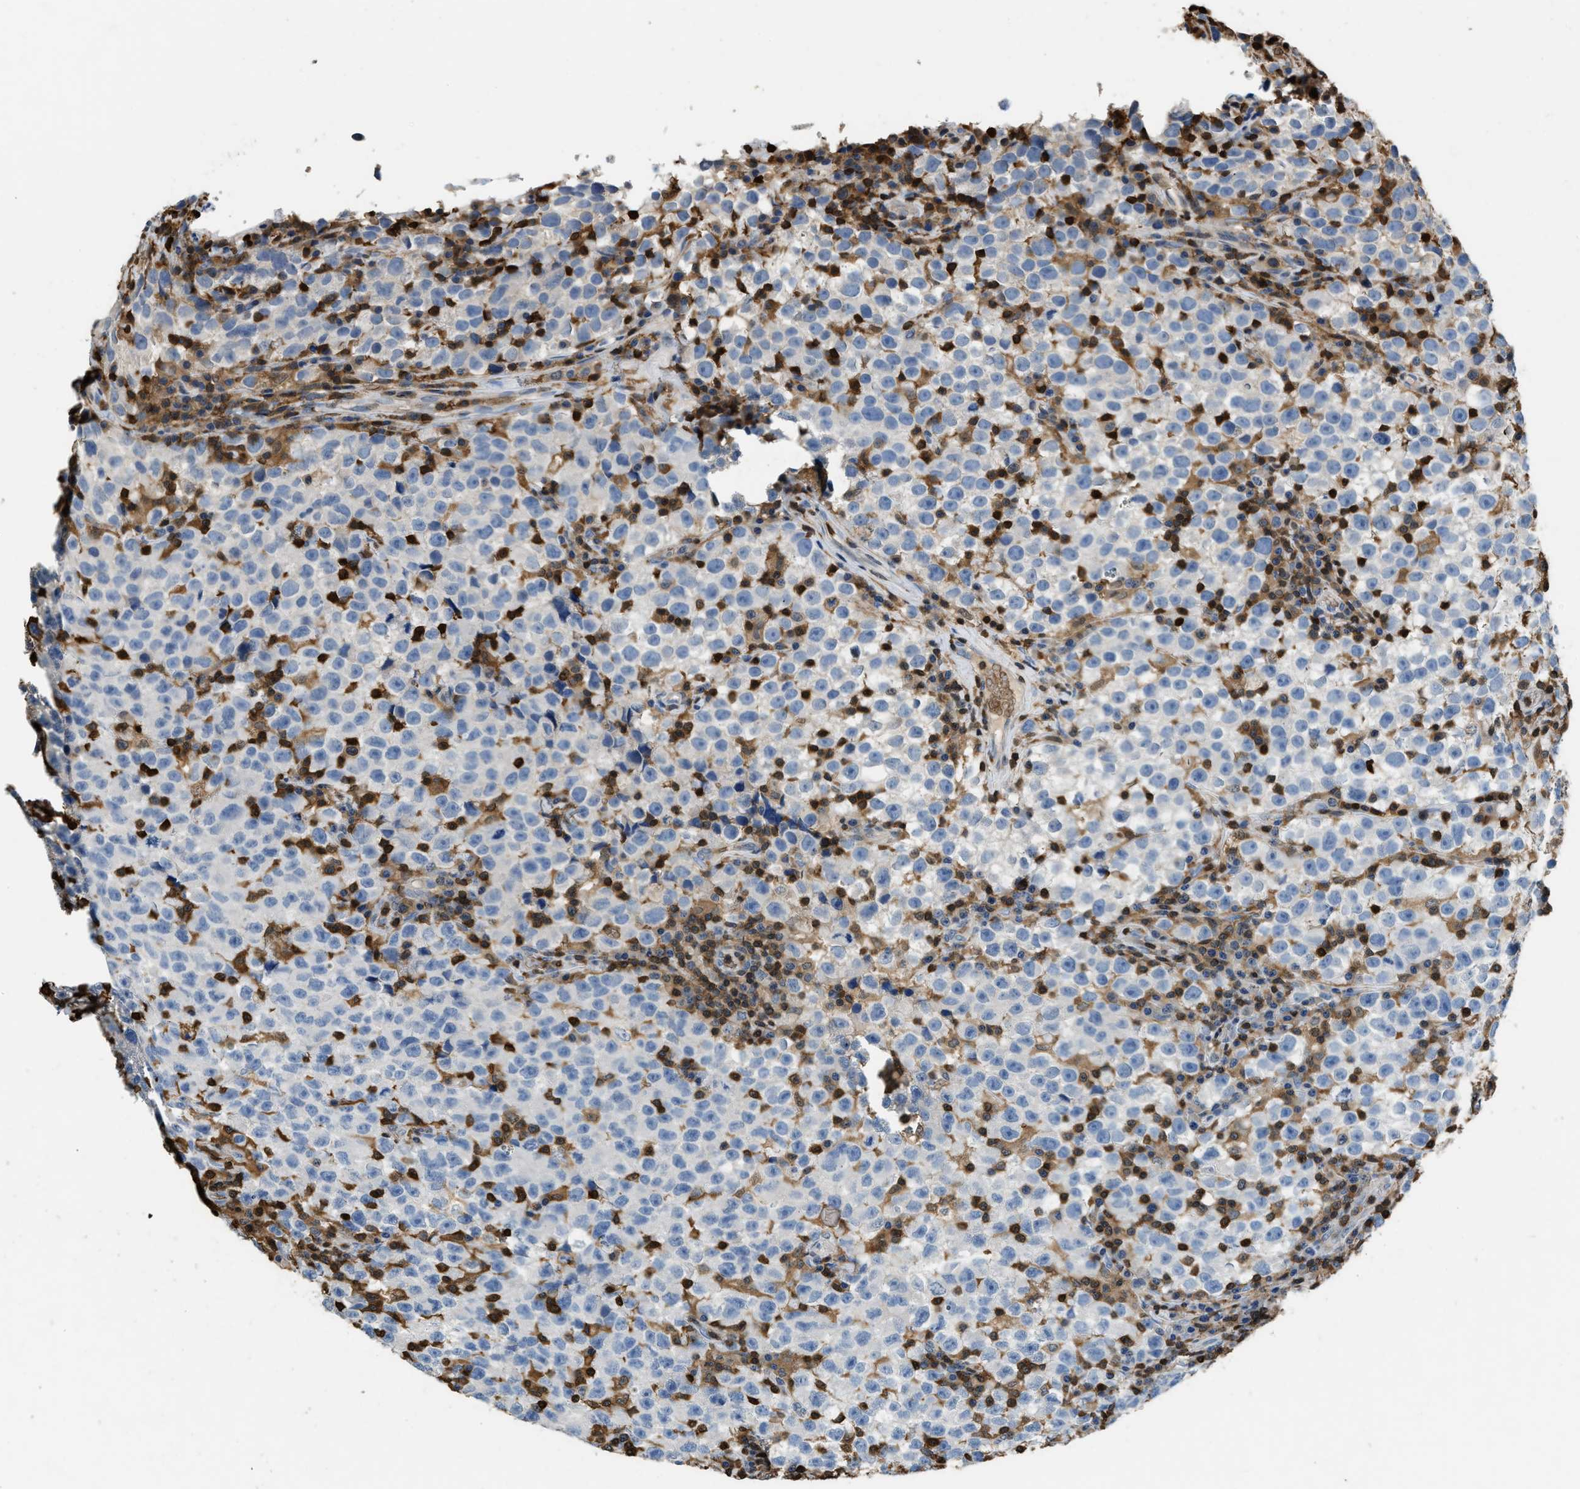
{"staining": {"intensity": "negative", "quantity": "none", "location": "none"}, "tissue": "testis cancer", "cell_type": "Tumor cells", "image_type": "cancer", "snomed": [{"axis": "morphology", "description": "Seminoma, NOS"}, {"axis": "topography", "description": "Testis"}], "caption": "High magnification brightfield microscopy of seminoma (testis) stained with DAB (brown) and counterstained with hematoxylin (blue): tumor cells show no significant staining.", "gene": "ARHGDIB", "patient": {"sex": "male", "age": 22}}